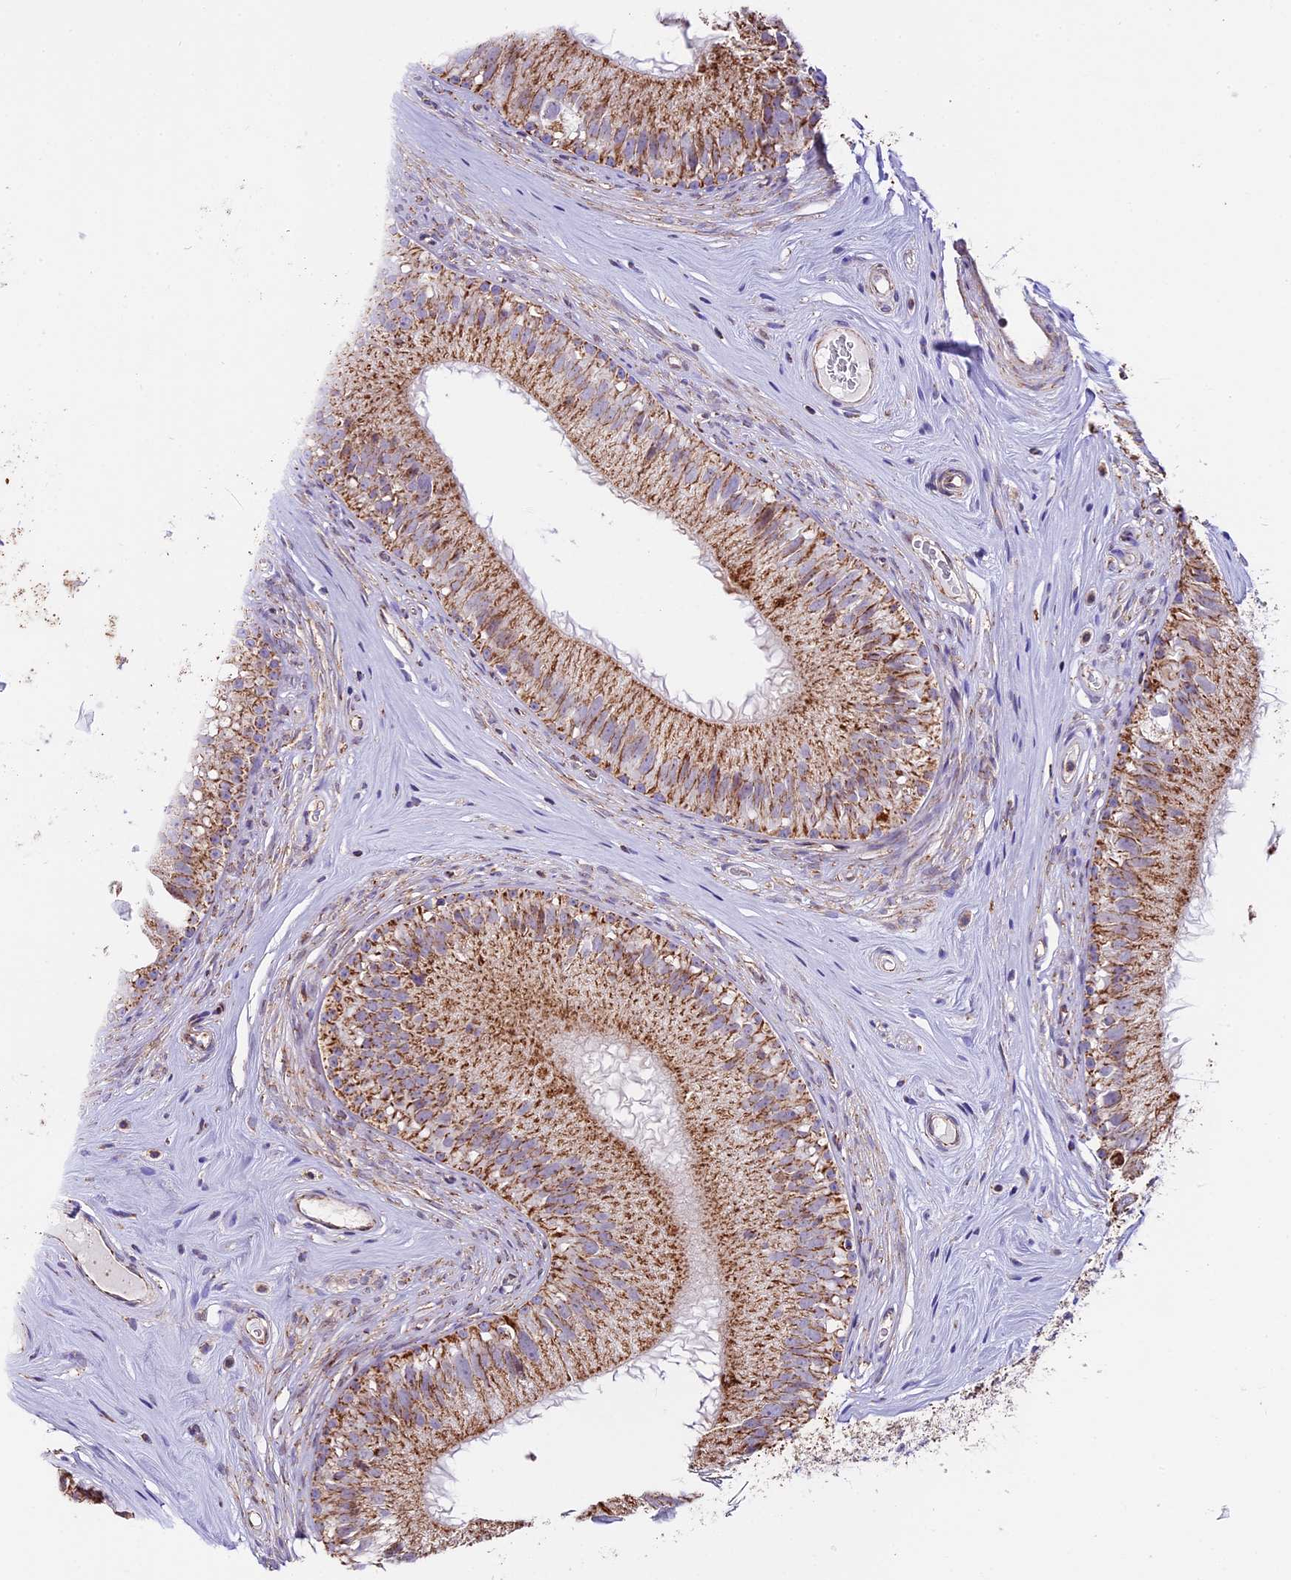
{"staining": {"intensity": "moderate", "quantity": ">75%", "location": "cytoplasmic/membranous"}, "tissue": "epididymis", "cell_type": "Glandular cells", "image_type": "normal", "snomed": [{"axis": "morphology", "description": "Normal tissue, NOS"}, {"axis": "topography", "description": "Epididymis"}], "caption": "Immunohistochemical staining of unremarkable human epididymis demonstrates moderate cytoplasmic/membranous protein expression in about >75% of glandular cells. The staining is performed using DAB brown chromogen to label protein expression. The nuclei are counter-stained blue using hematoxylin.", "gene": "NDUFA8", "patient": {"sex": "male", "age": 45}}